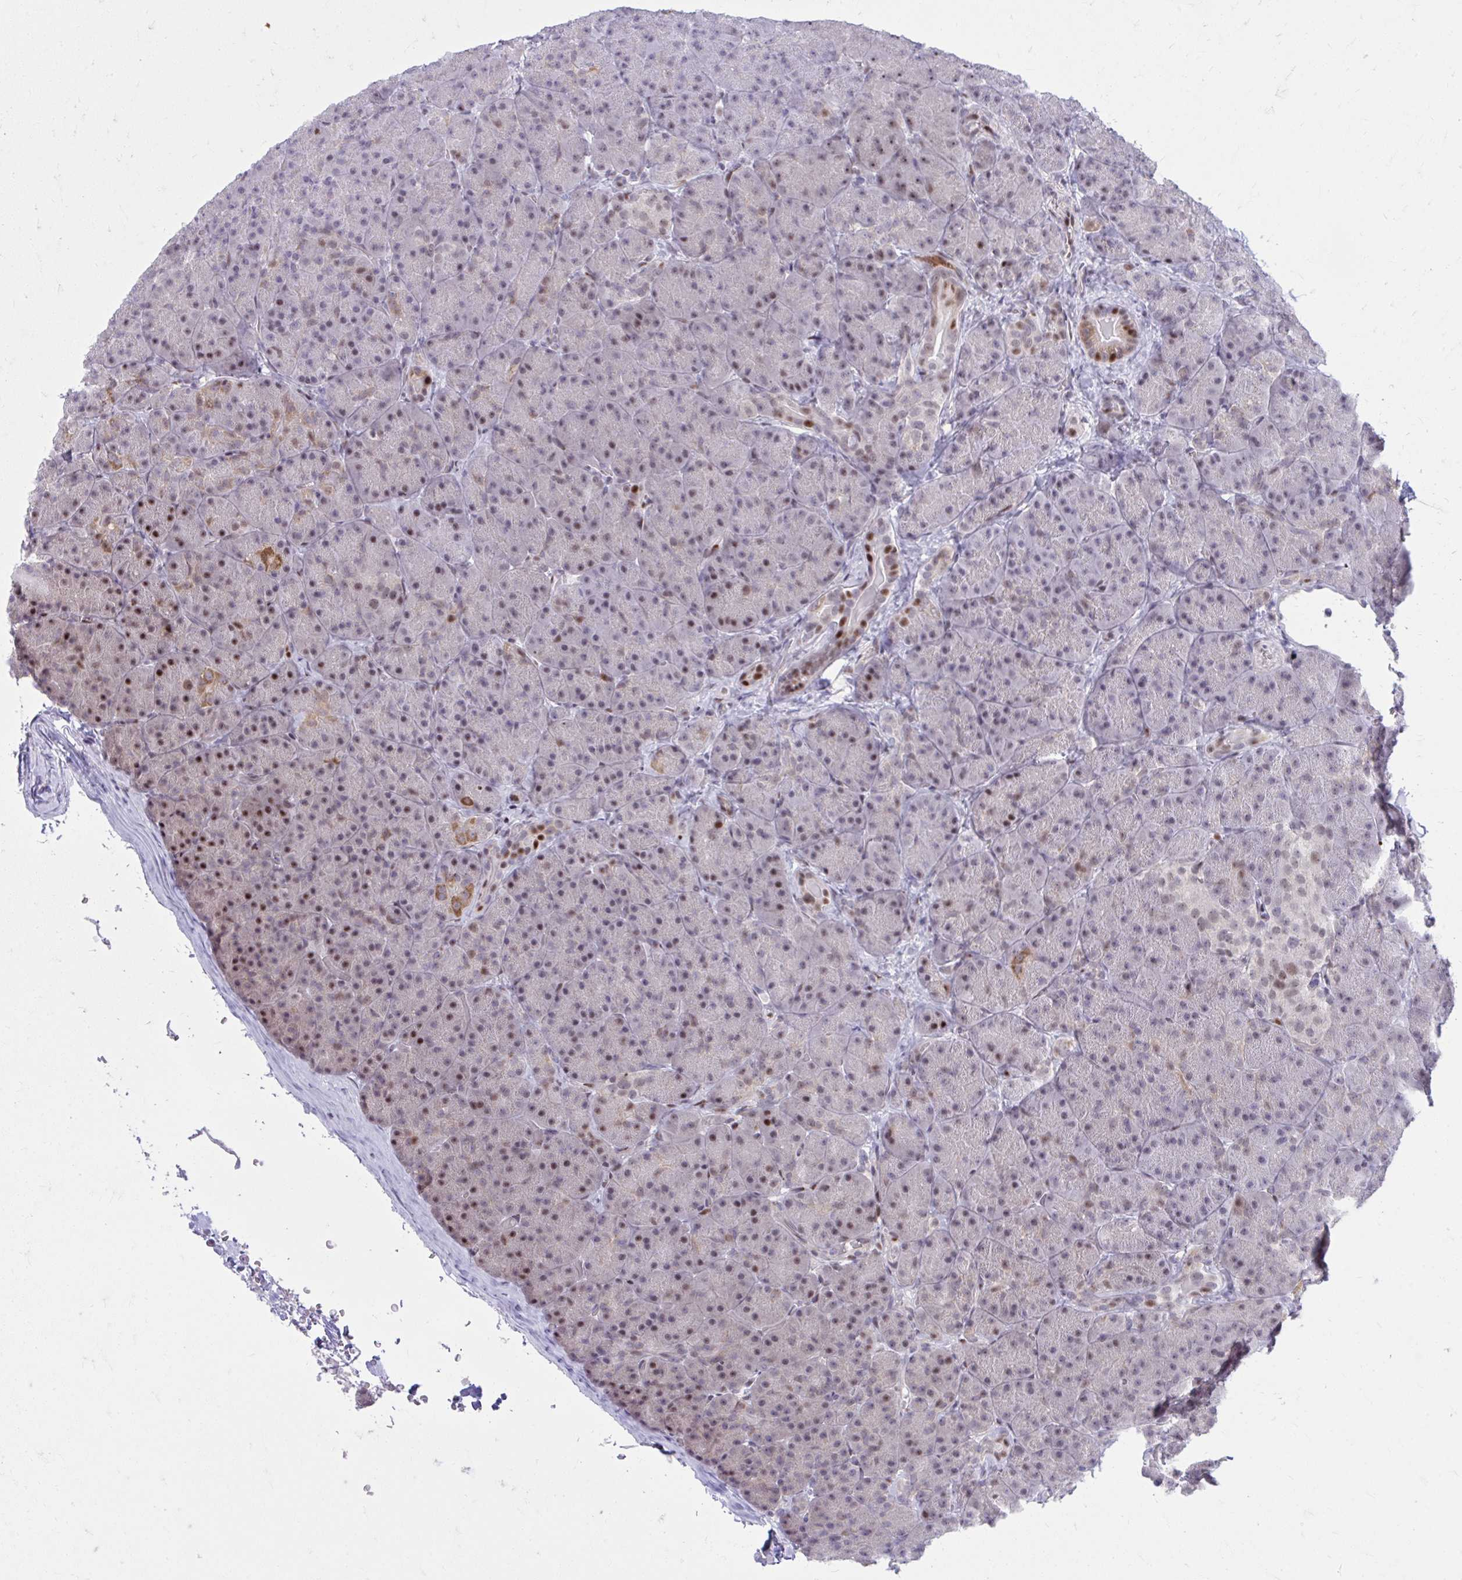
{"staining": {"intensity": "moderate", "quantity": "25%-75%", "location": "cytoplasmic/membranous,nuclear"}, "tissue": "pancreas", "cell_type": "Exocrine glandular cells", "image_type": "normal", "snomed": [{"axis": "morphology", "description": "Normal tissue, NOS"}, {"axis": "topography", "description": "Pancreas"}], "caption": "The micrograph demonstrates staining of normal pancreas, revealing moderate cytoplasmic/membranous,nuclear protein staining (brown color) within exocrine glandular cells.", "gene": "C14orf39", "patient": {"sex": "male", "age": 57}}